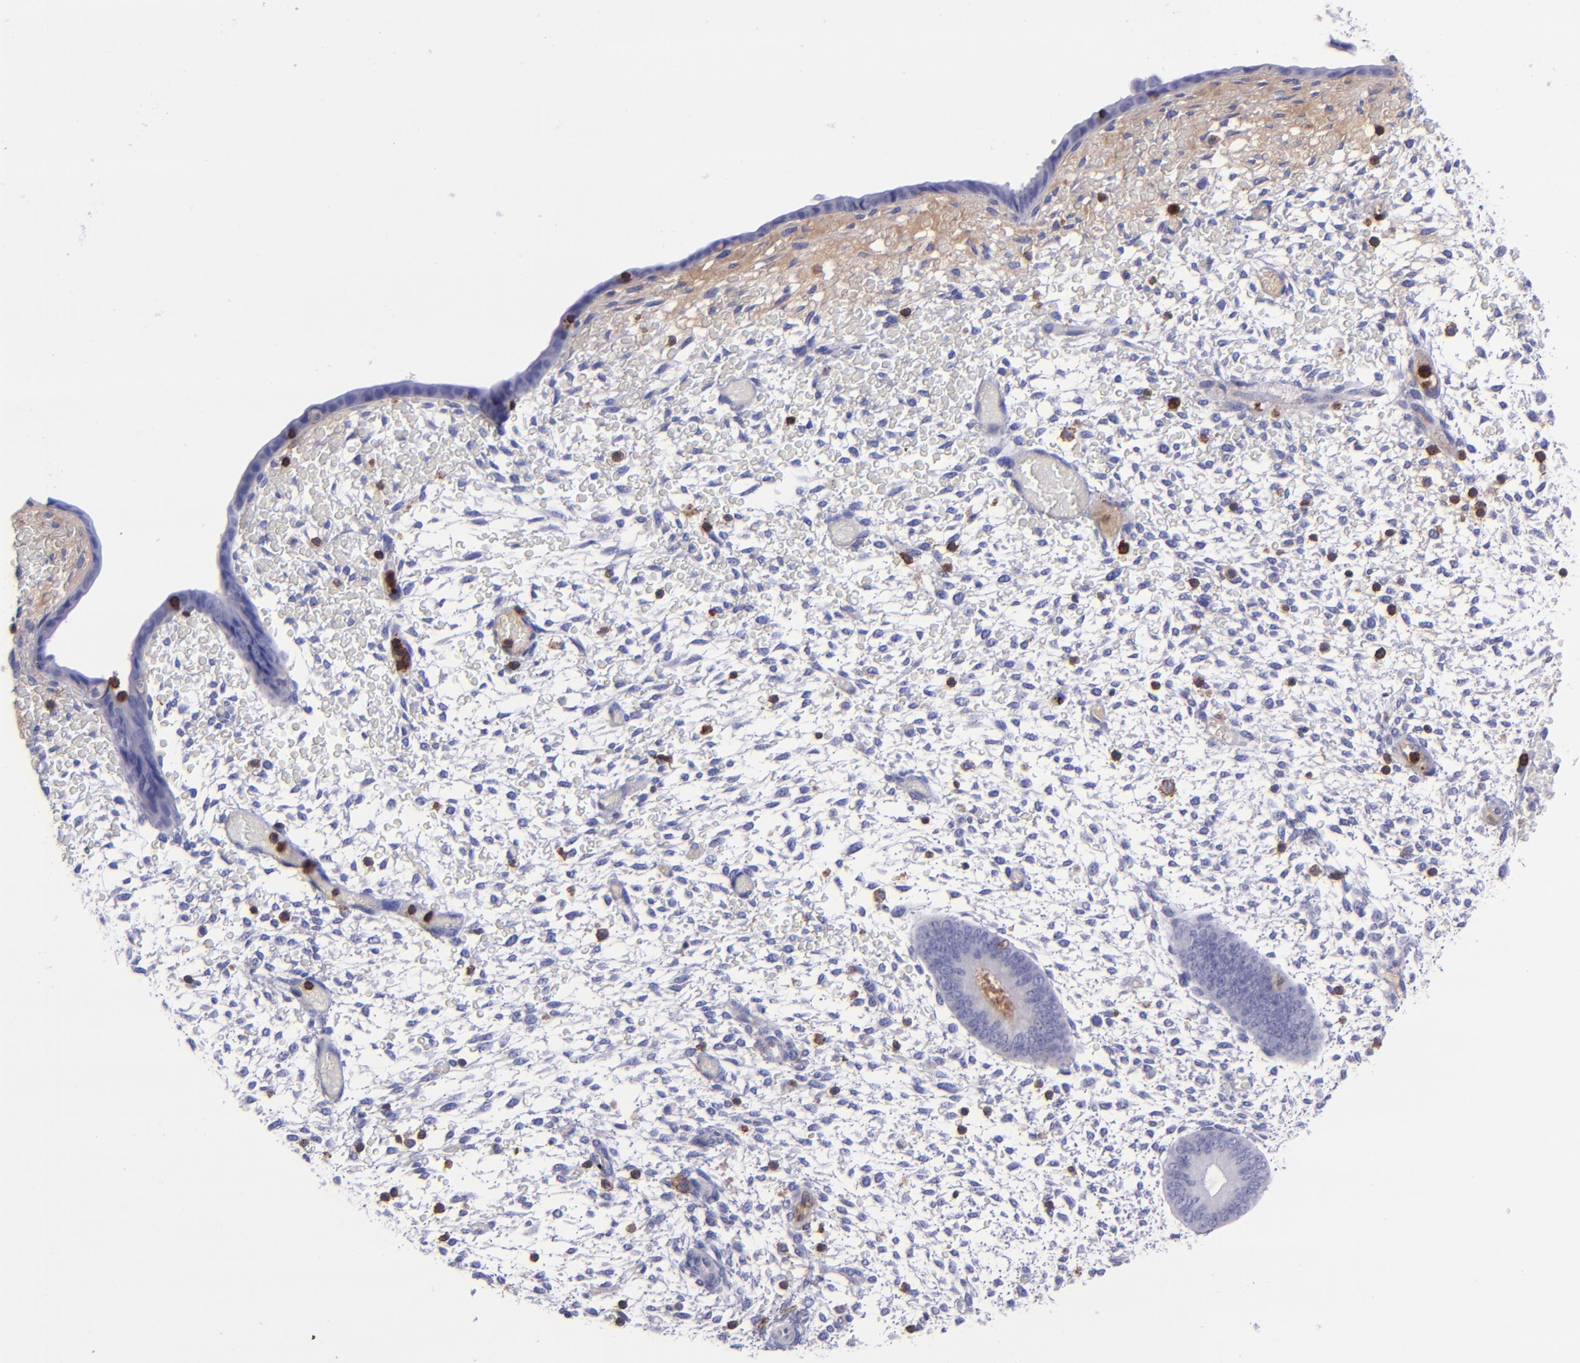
{"staining": {"intensity": "weak", "quantity": "<25%", "location": "cytoplasmic/membranous"}, "tissue": "endometrium", "cell_type": "Cells in endometrial stroma", "image_type": "normal", "snomed": [{"axis": "morphology", "description": "Normal tissue, NOS"}, {"axis": "topography", "description": "Endometrium"}], "caption": "The micrograph demonstrates no staining of cells in endometrial stroma in benign endometrium. (DAB IHC, high magnification).", "gene": "ICAM3", "patient": {"sex": "female", "age": 42}}